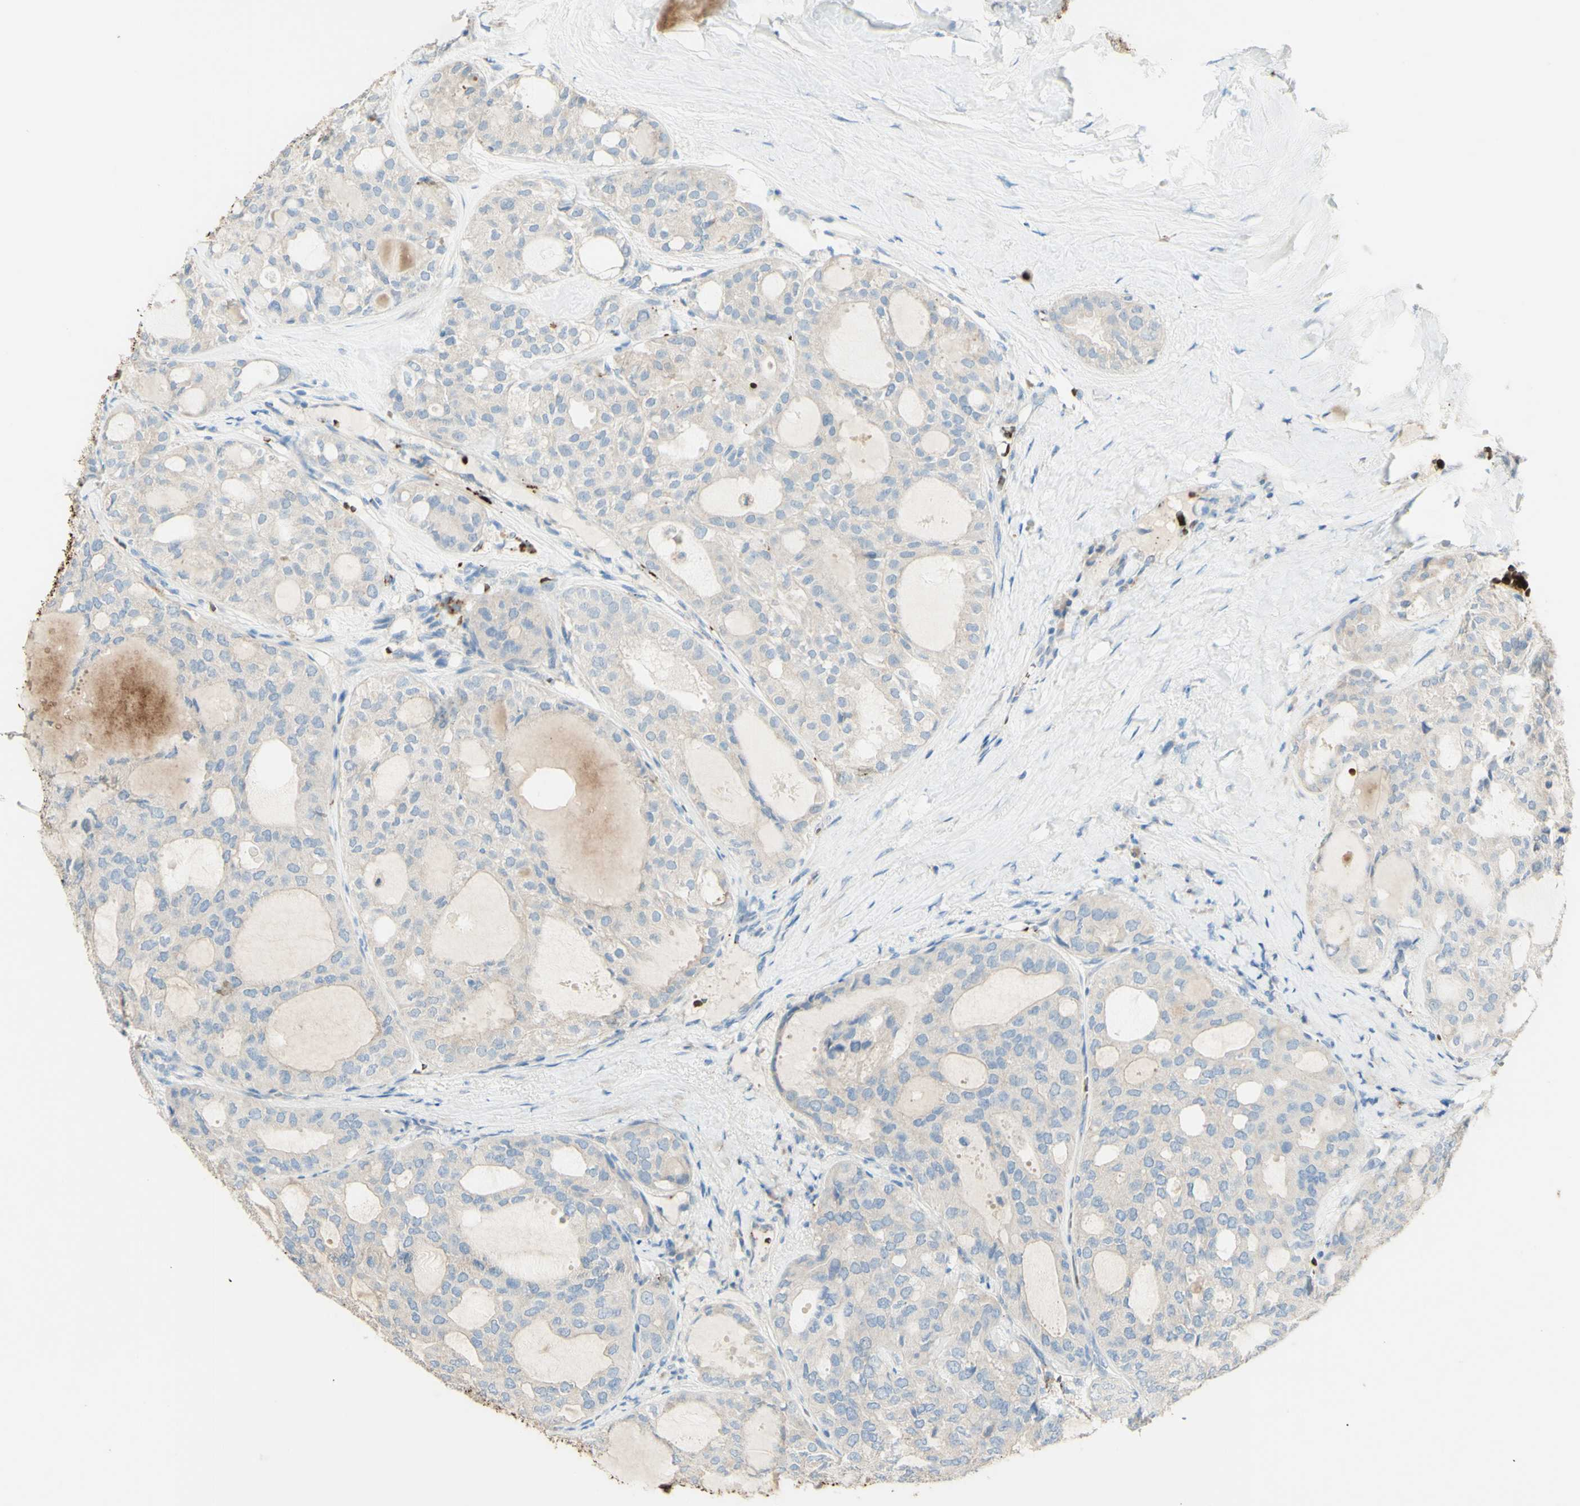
{"staining": {"intensity": "weak", "quantity": "<25%", "location": "cytoplasmic/membranous"}, "tissue": "thyroid cancer", "cell_type": "Tumor cells", "image_type": "cancer", "snomed": [{"axis": "morphology", "description": "Follicular adenoma carcinoma, NOS"}, {"axis": "topography", "description": "Thyroid gland"}], "caption": "A histopathology image of thyroid cancer stained for a protein exhibits no brown staining in tumor cells.", "gene": "GAN", "patient": {"sex": "male", "age": 75}}